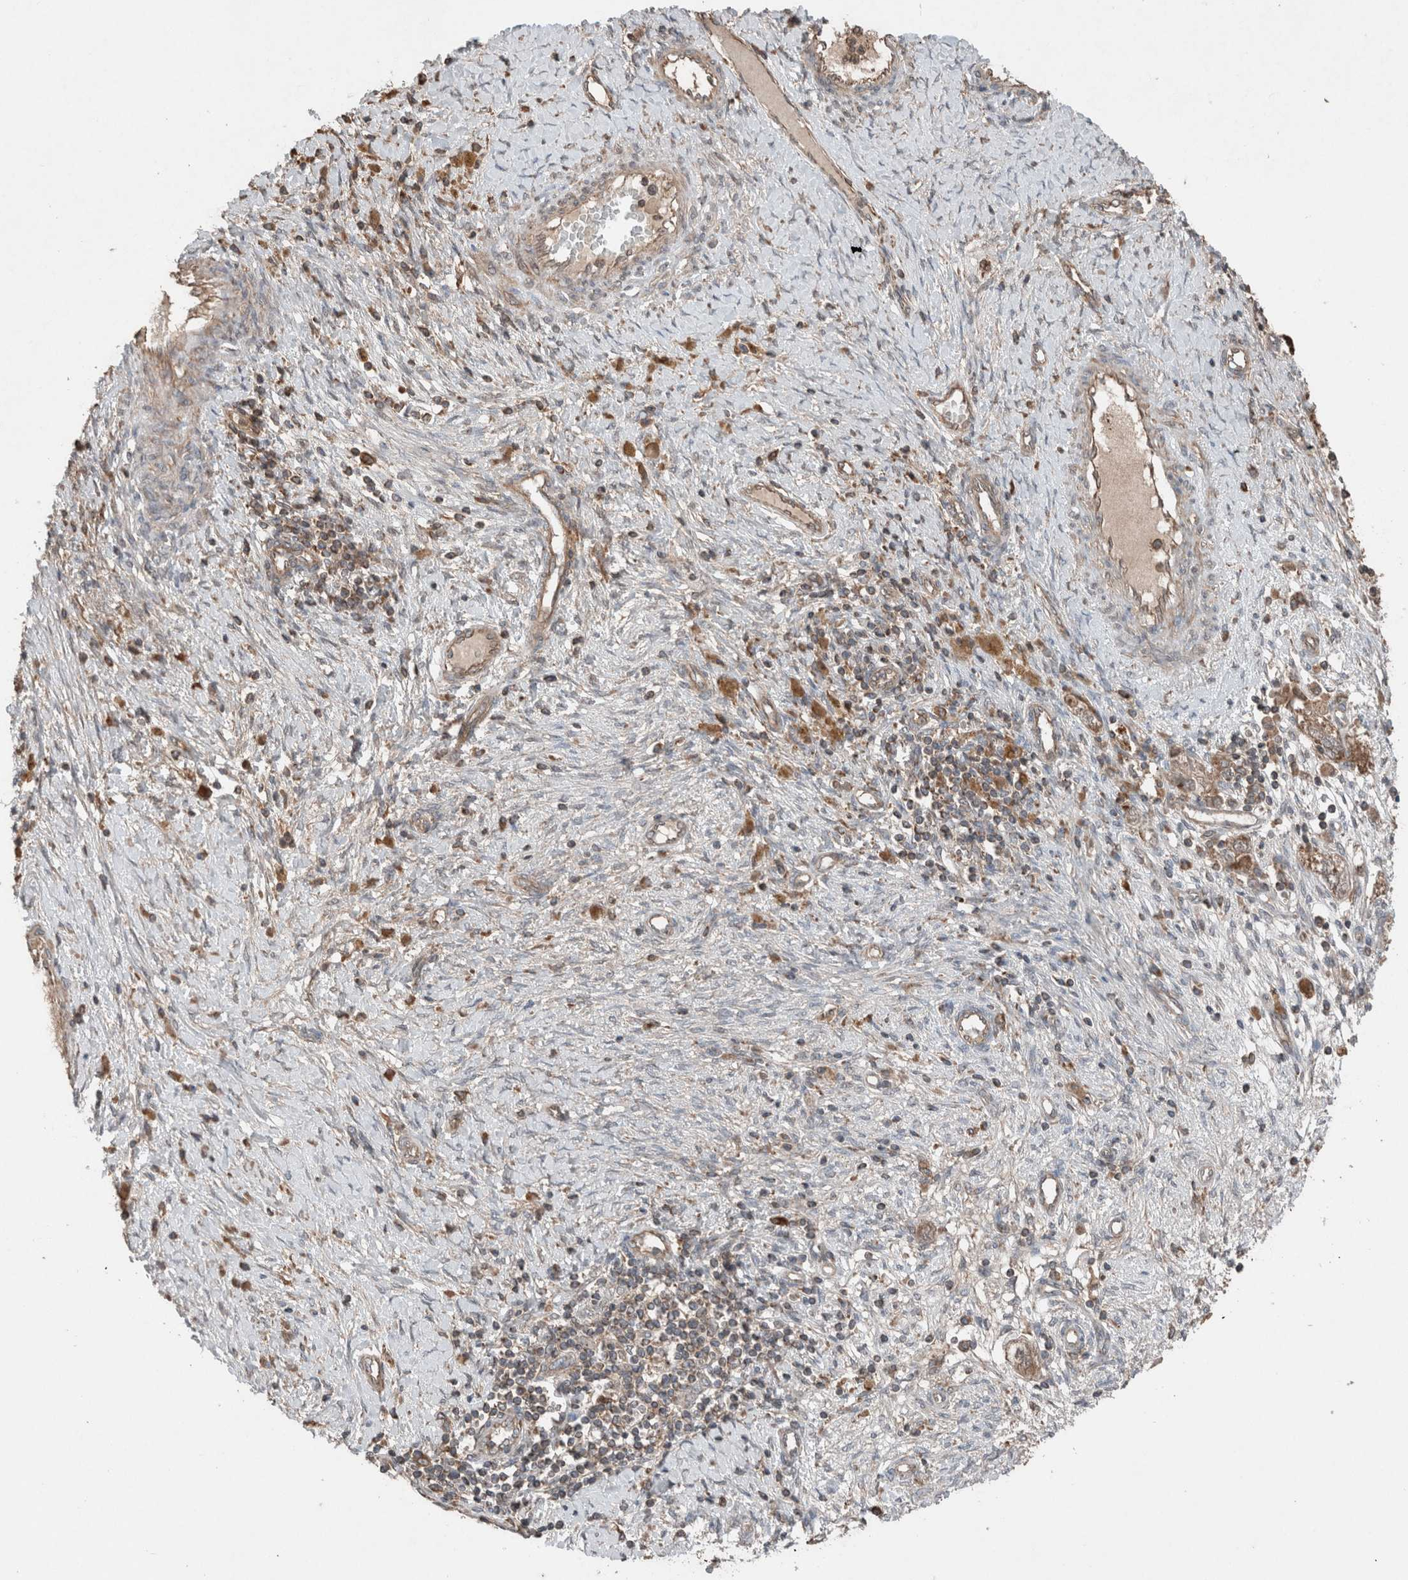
{"staining": {"intensity": "moderate", "quantity": ">75%", "location": "cytoplasmic/membranous"}, "tissue": "ovarian cancer", "cell_type": "Tumor cells", "image_type": "cancer", "snomed": [{"axis": "morphology", "description": "Carcinoma, NOS"}, {"axis": "morphology", "description": "Cystadenocarcinoma, serous, NOS"}, {"axis": "topography", "description": "Ovary"}], "caption": "Immunohistochemical staining of human carcinoma (ovarian) displays medium levels of moderate cytoplasmic/membranous protein staining in approximately >75% of tumor cells.", "gene": "KLK14", "patient": {"sex": "female", "age": 69}}